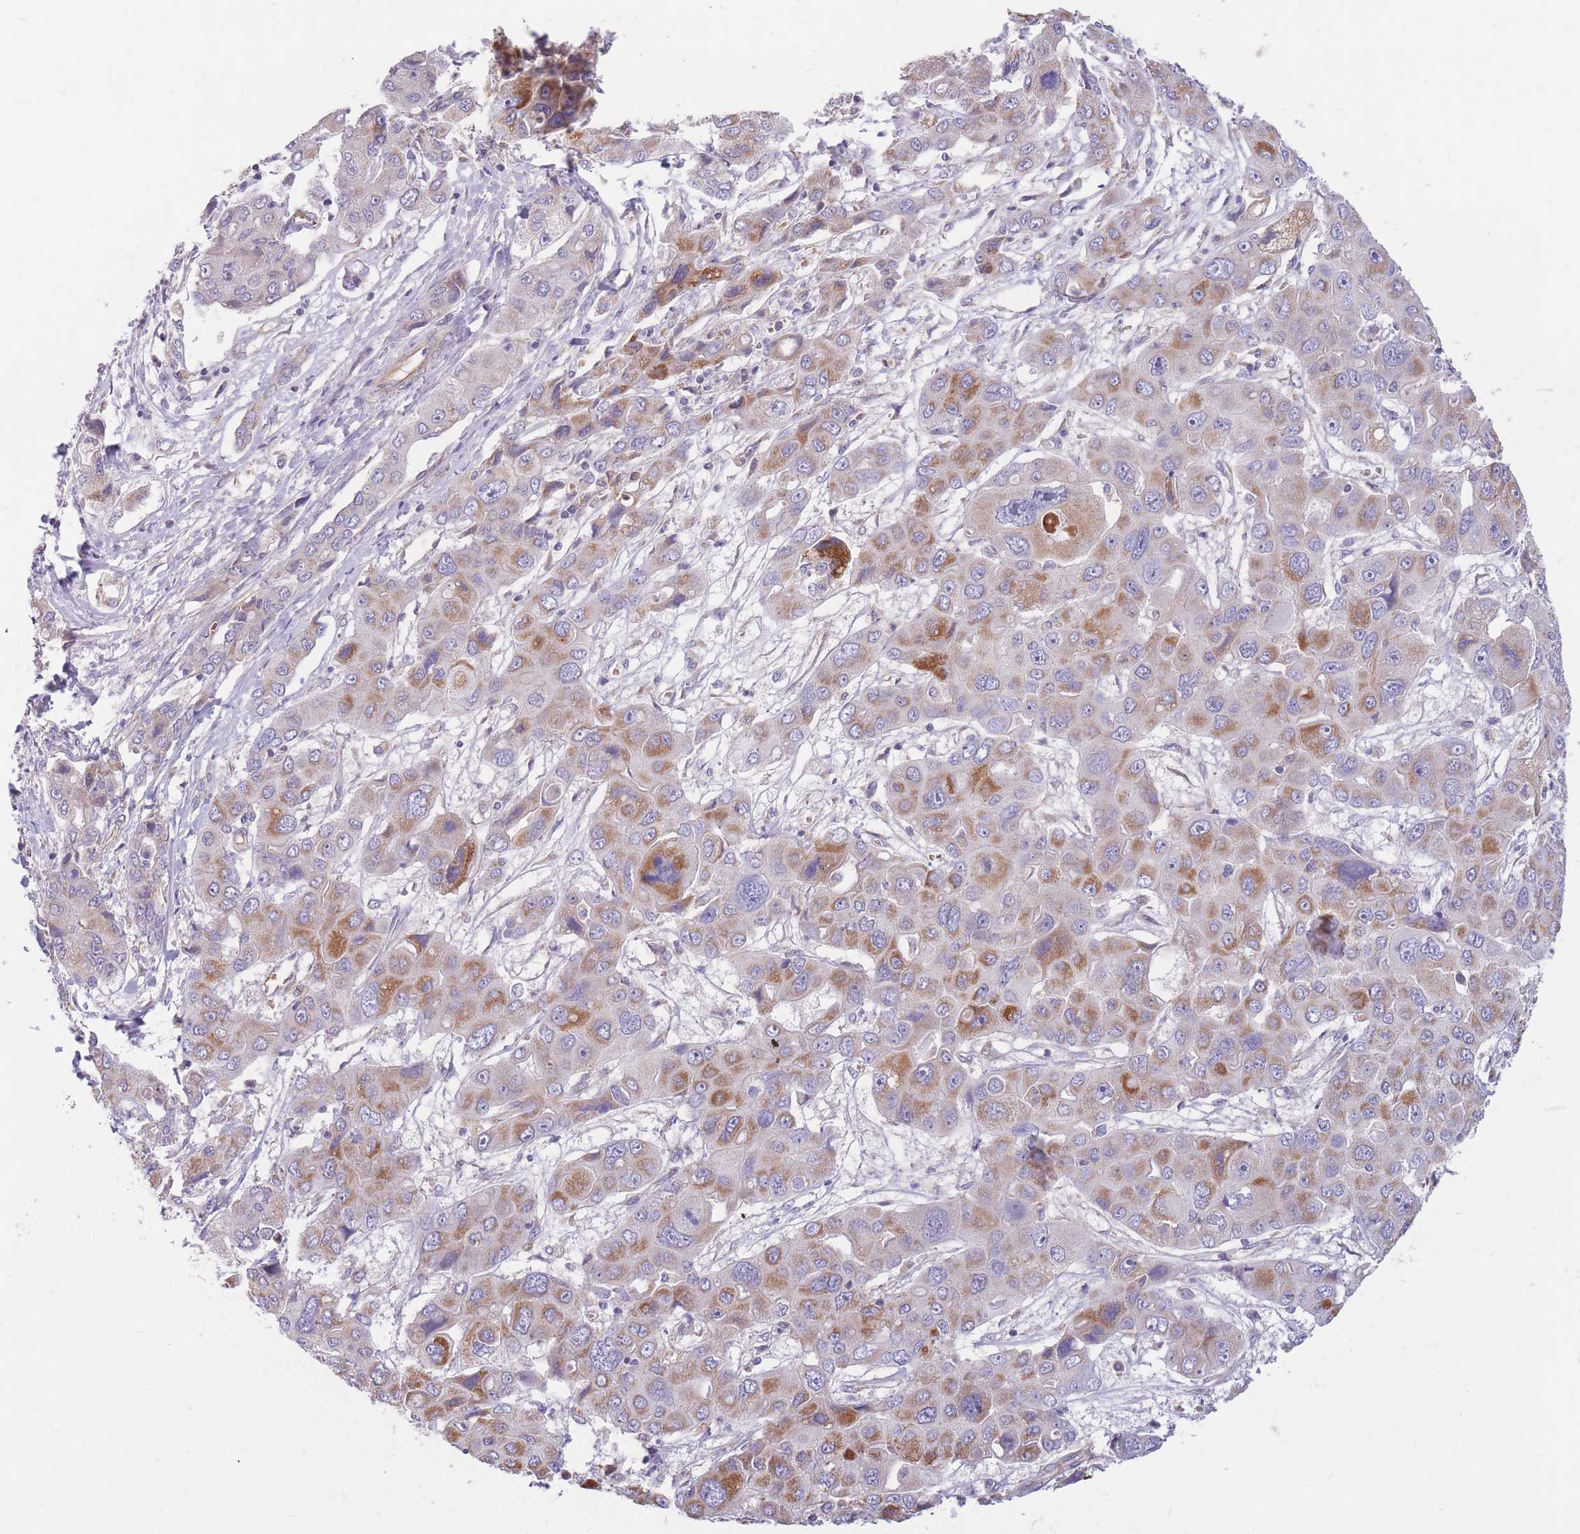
{"staining": {"intensity": "moderate", "quantity": "25%-75%", "location": "cytoplasmic/membranous"}, "tissue": "liver cancer", "cell_type": "Tumor cells", "image_type": "cancer", "snomed": [{"axis": "morphology", "description": "Cholangiocarcinoma"}, {"axis": "topography", "description": "Liver"}], "caption": "Immunohistochemistry (IHC) of liver cancer displays medium levels of moderate cytoplasmic/membranous expression in approximately 25%-75% of tumor cells.", "gene": "MRPS9", "patient": {"sex": "male", "age": 67}}